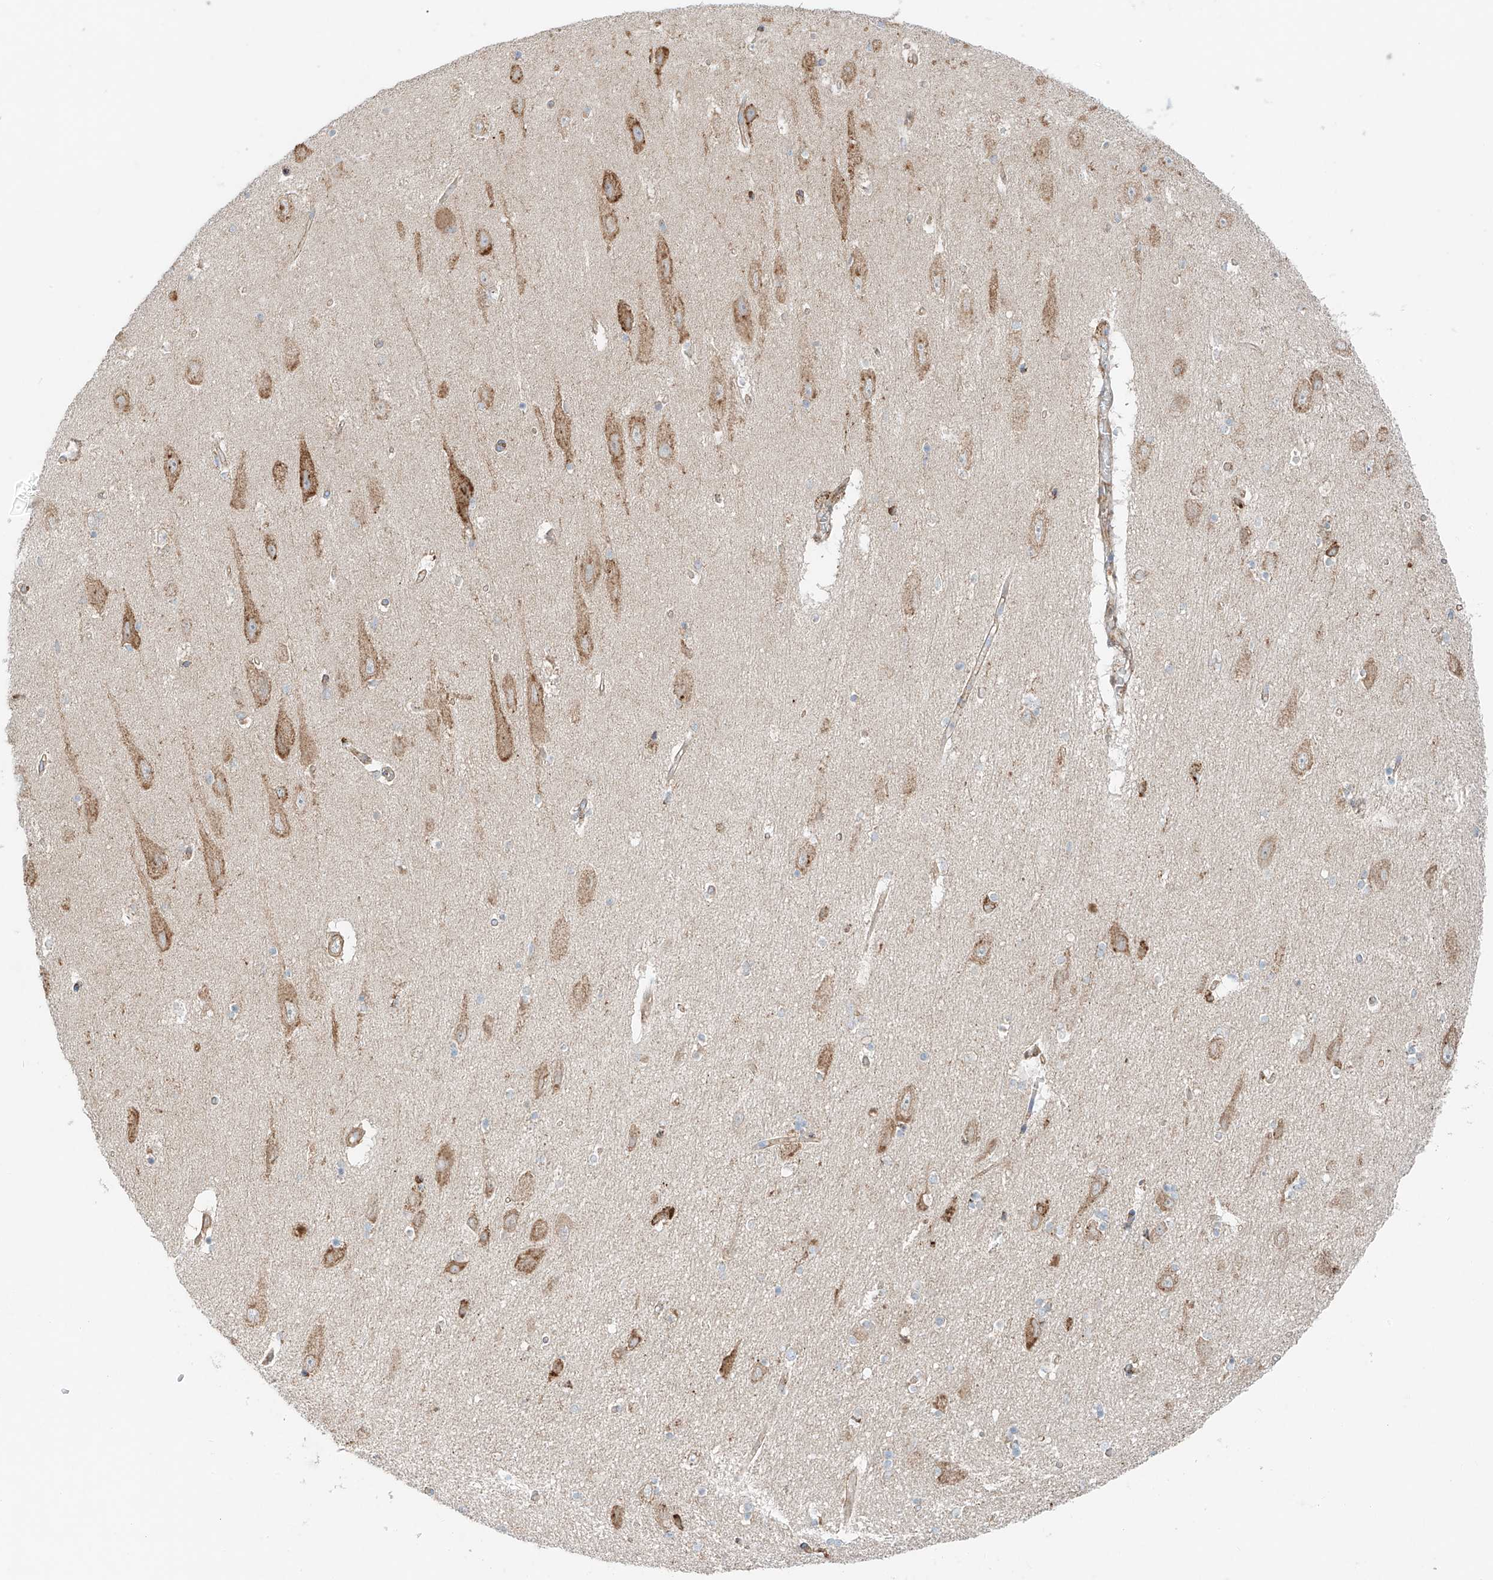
{"staining": {"intensity": "weak", "quantity": "<25%", "location": "cytoplasmic/membranous"}, "tissue": "hippocampus", "cell_type": "Glial cells", "image_type": "normal", "snomed": [{"axis": "morphology", "description": "Normal tissue, NOS"}, {"axis": "topography", "description": "Hippocampus"}], "caption": "Photomicrograph shows no significant protein expression in glial cells of unremarkable hippocampus.", "gene": "EIPR1", "patient": {"sex": "female", "age": 54}}